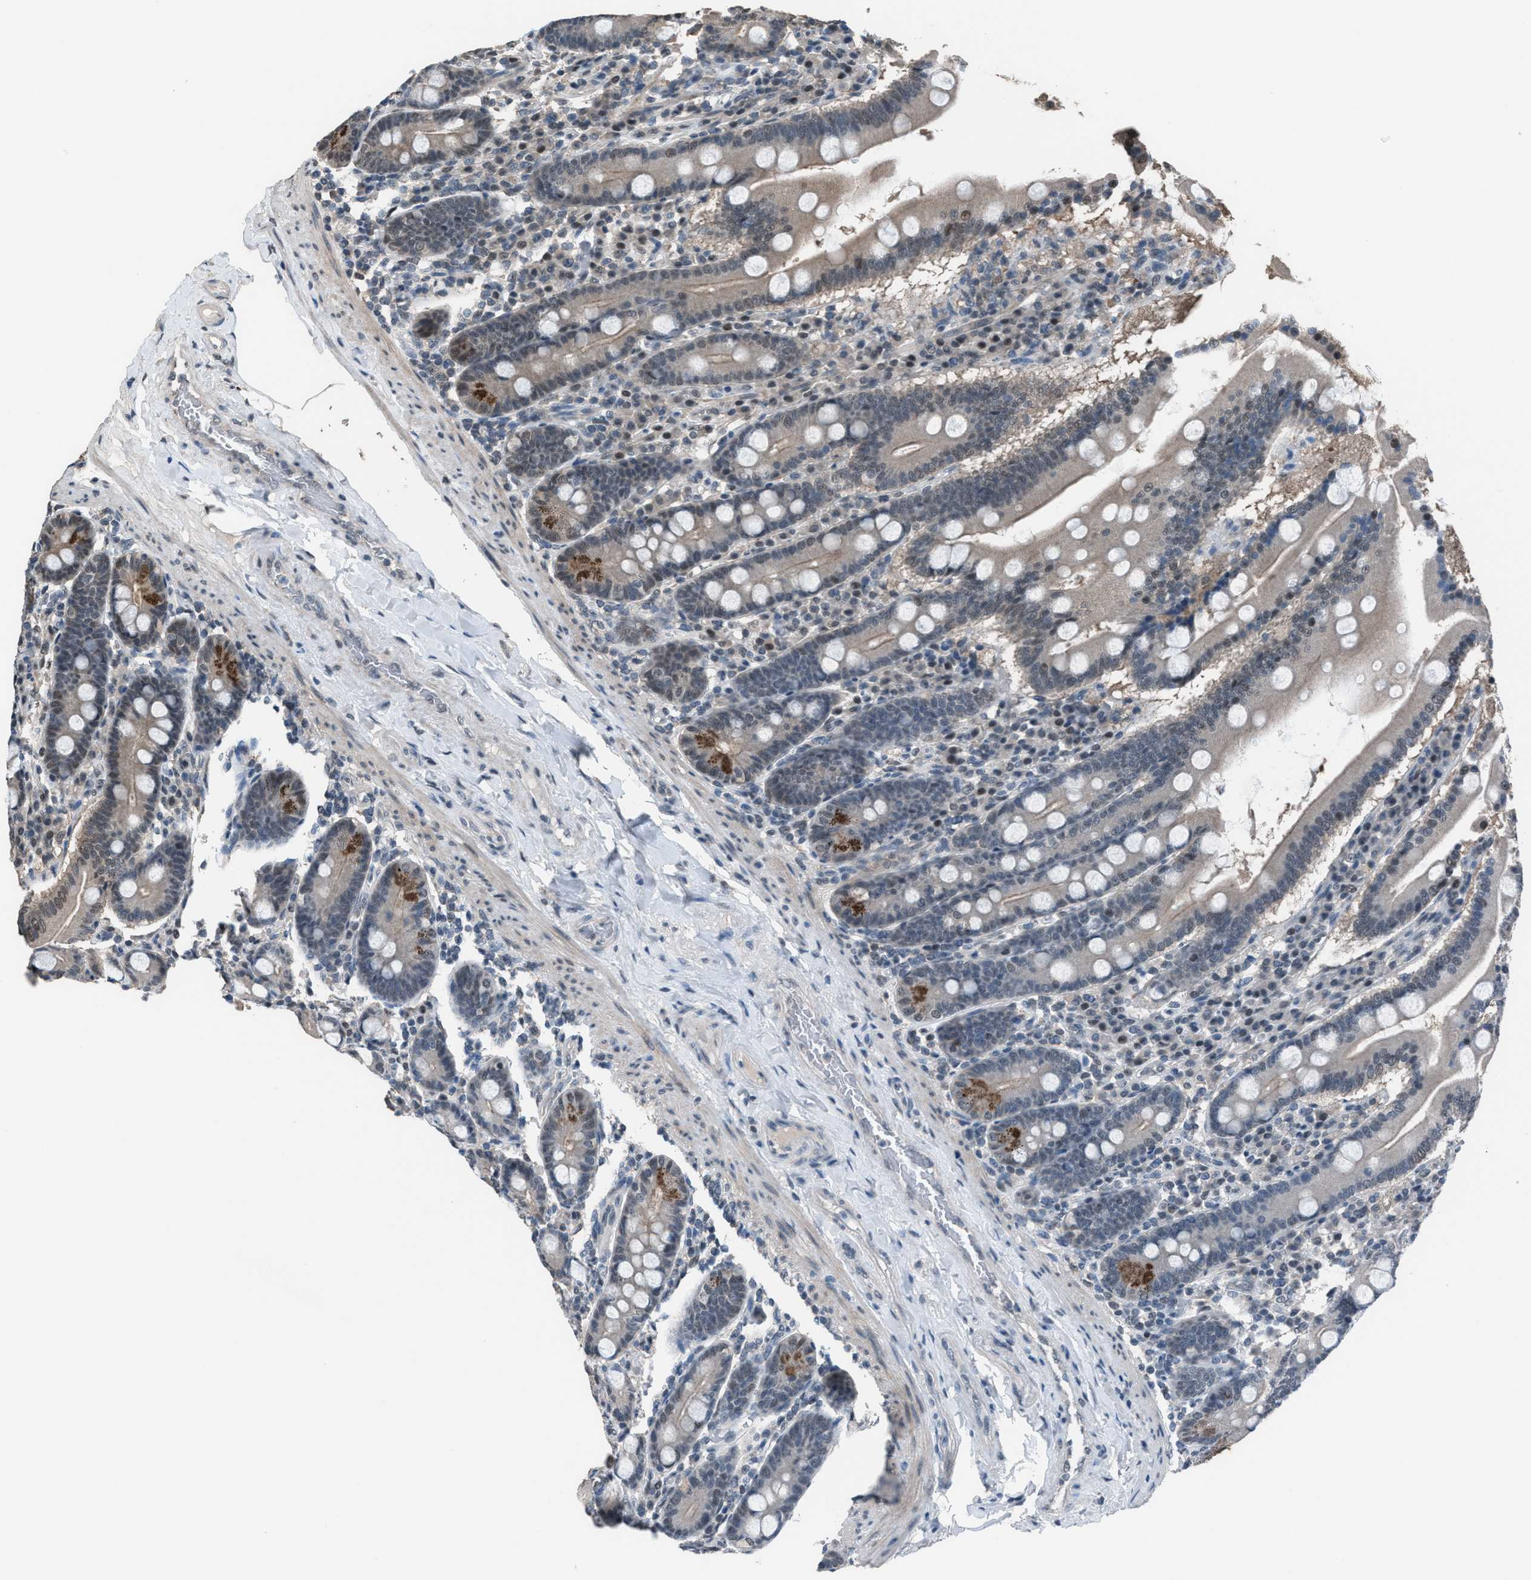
{"staining": {"intensity": "moderate", "quantity": "25%-75%", "location": "cytoplasmic/membranous,nuclear"}, "tissue": "duodenum", "cell_type": "Glandular cells", "image_type": "normal", "snomed": [{"axis": "morphology", "description": "Normal tissue, NOS"}, {"axis": "topography", "description": "Duodenum"}], "caption": "Immunohistochemistry histopathology image of unremarkable duodenum: duodenum stained using IHC displays medium levels of moderate protein expression localized specifically in the cytoplasmic/membranous,nuclear of glandular cells, appearing as a cytoplasmic/membranous,nuclear brown color.", "gene": "ZNF276", "patient": {"sex": "male", "age": 50}}